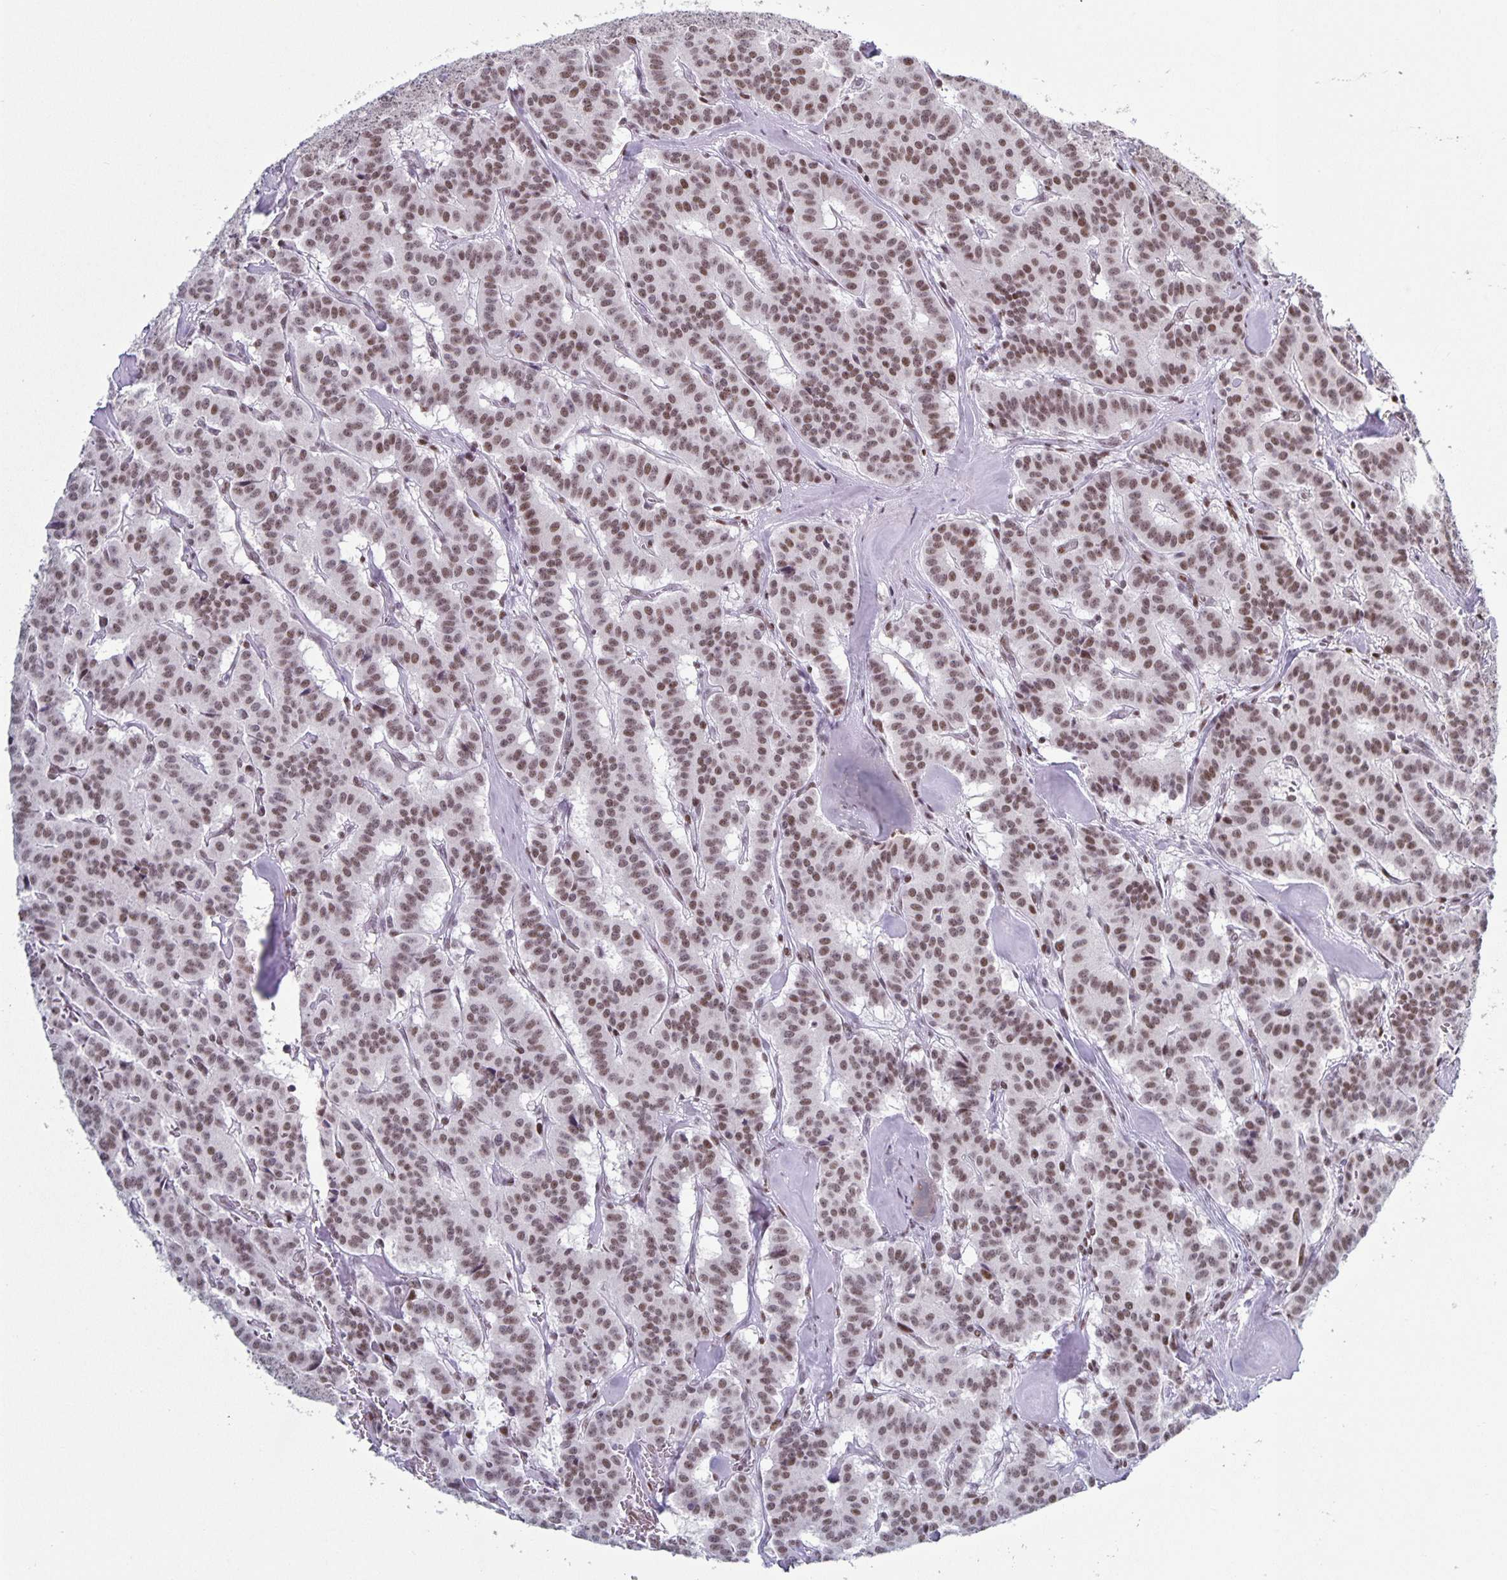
{"staining": {"intensity": "moderate", "quantity": ">75%", "location": "nuclear"}, "tissue": "carcinoid", "cell_type": "Tumor cells", "image_type": "cancer", "snomed": [{"axis": "morphology", "description": "Normal tissue, NOS"}, {"axis": "morphology", "description": "Carcinoid, malignant, NOS"}, {"axis": "topography", "description": "Lung"}], "caption": "Approximately >75% of tumor cells in human carcinoid display moderate nuclear protein expression as visualized by brown immunohistochemical staining.", "gene": "JUND", "patient": {"sex": "female", "age": 46}}